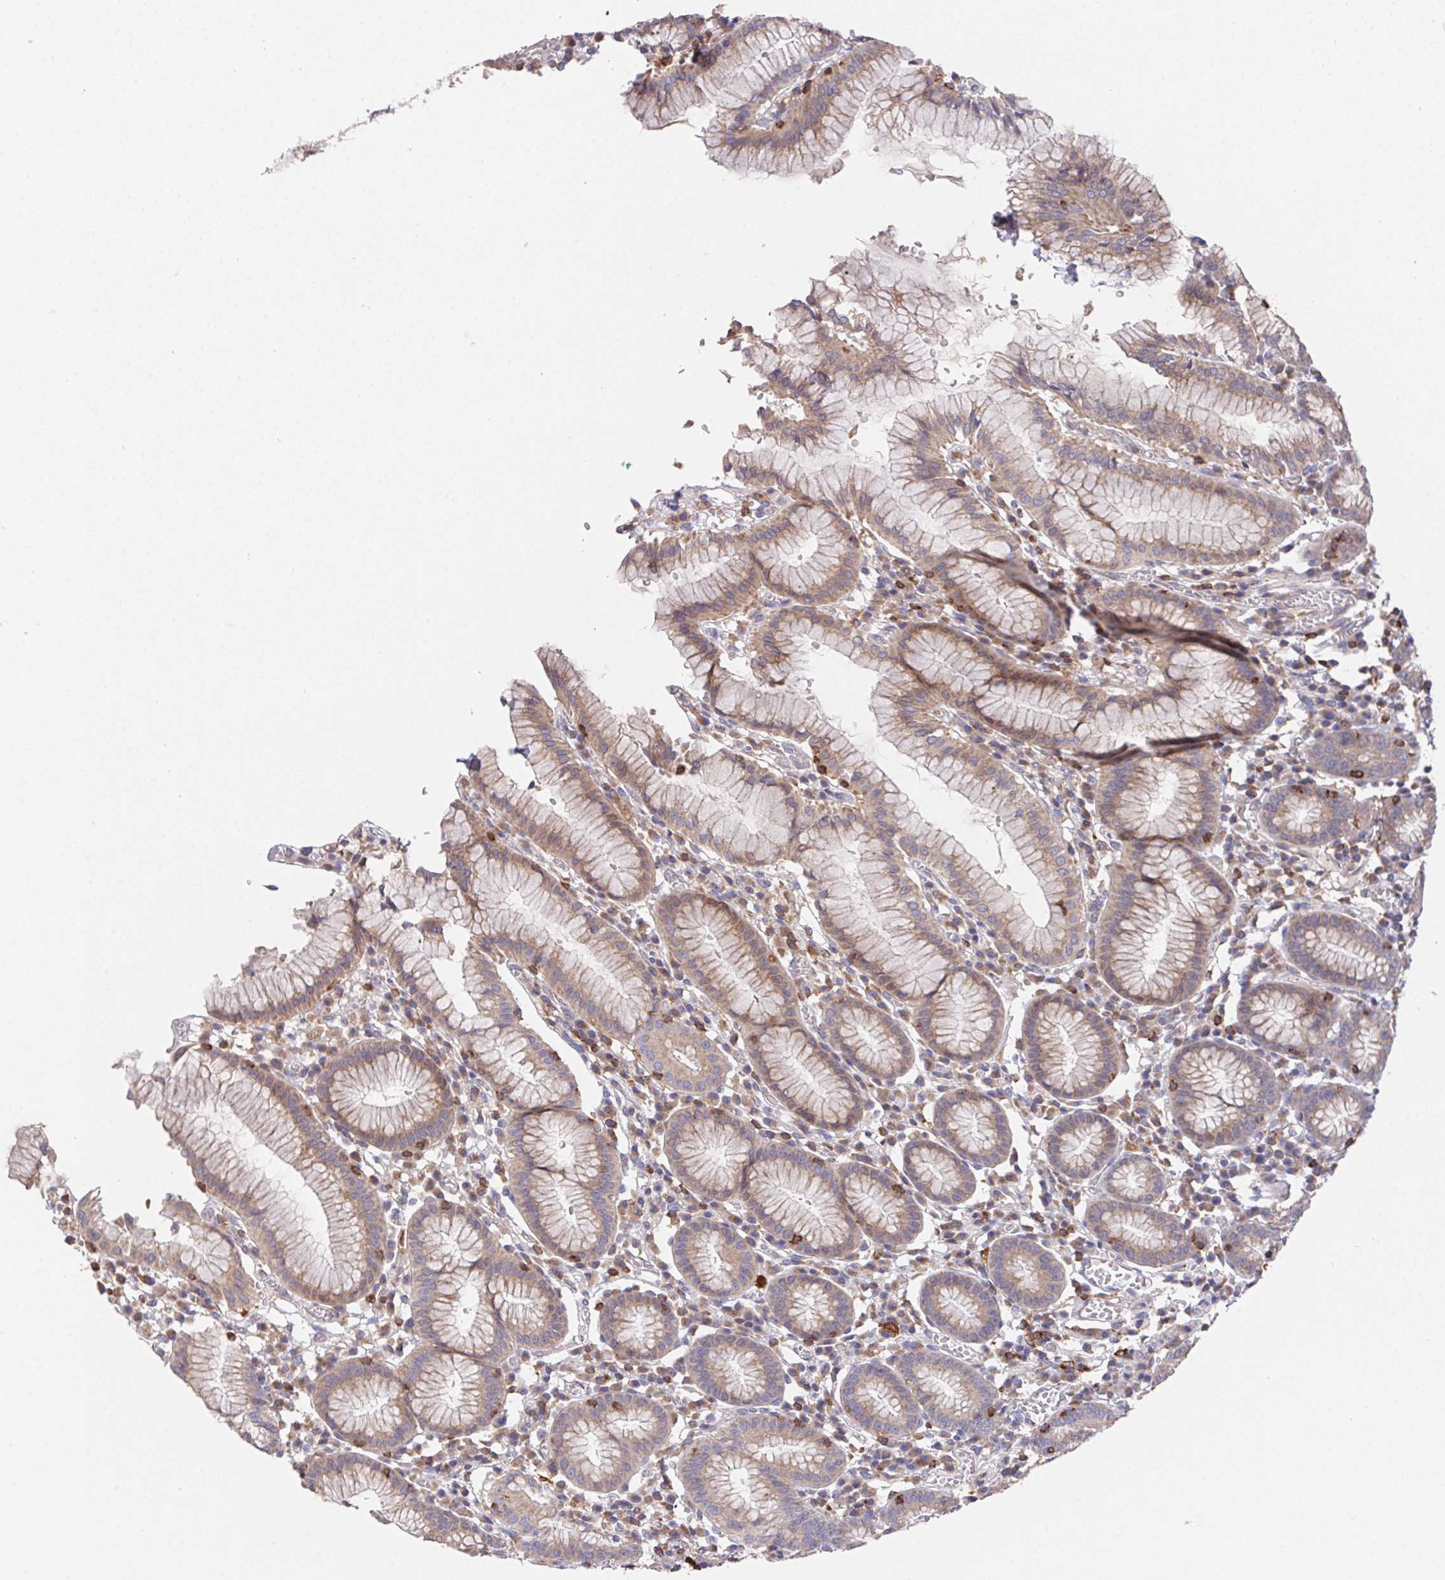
{"staining": {"intensity": "moderate", "quantity": "25%-75%", "location": "cytoplasmic/membranous"}, "tissue": "stomach", "cell_type": "Glandular cells", "image_type": "normal", "snomed": [{"axis": "morphology", "description": "Normal tissue, NOS"}, {"axis": "topography", "description": "Stomach"}], "caption": "Brown immunohistochemical staining in normal human stomach demonstrates moderate cytoplasmic/membranous staining in about 25%-75% of glandular cells. (brown staining indicates protein expression, while blue staining denotes nuclei).", "gene": "FAM241A", "patient": {"sex": "male", "age": 55}}